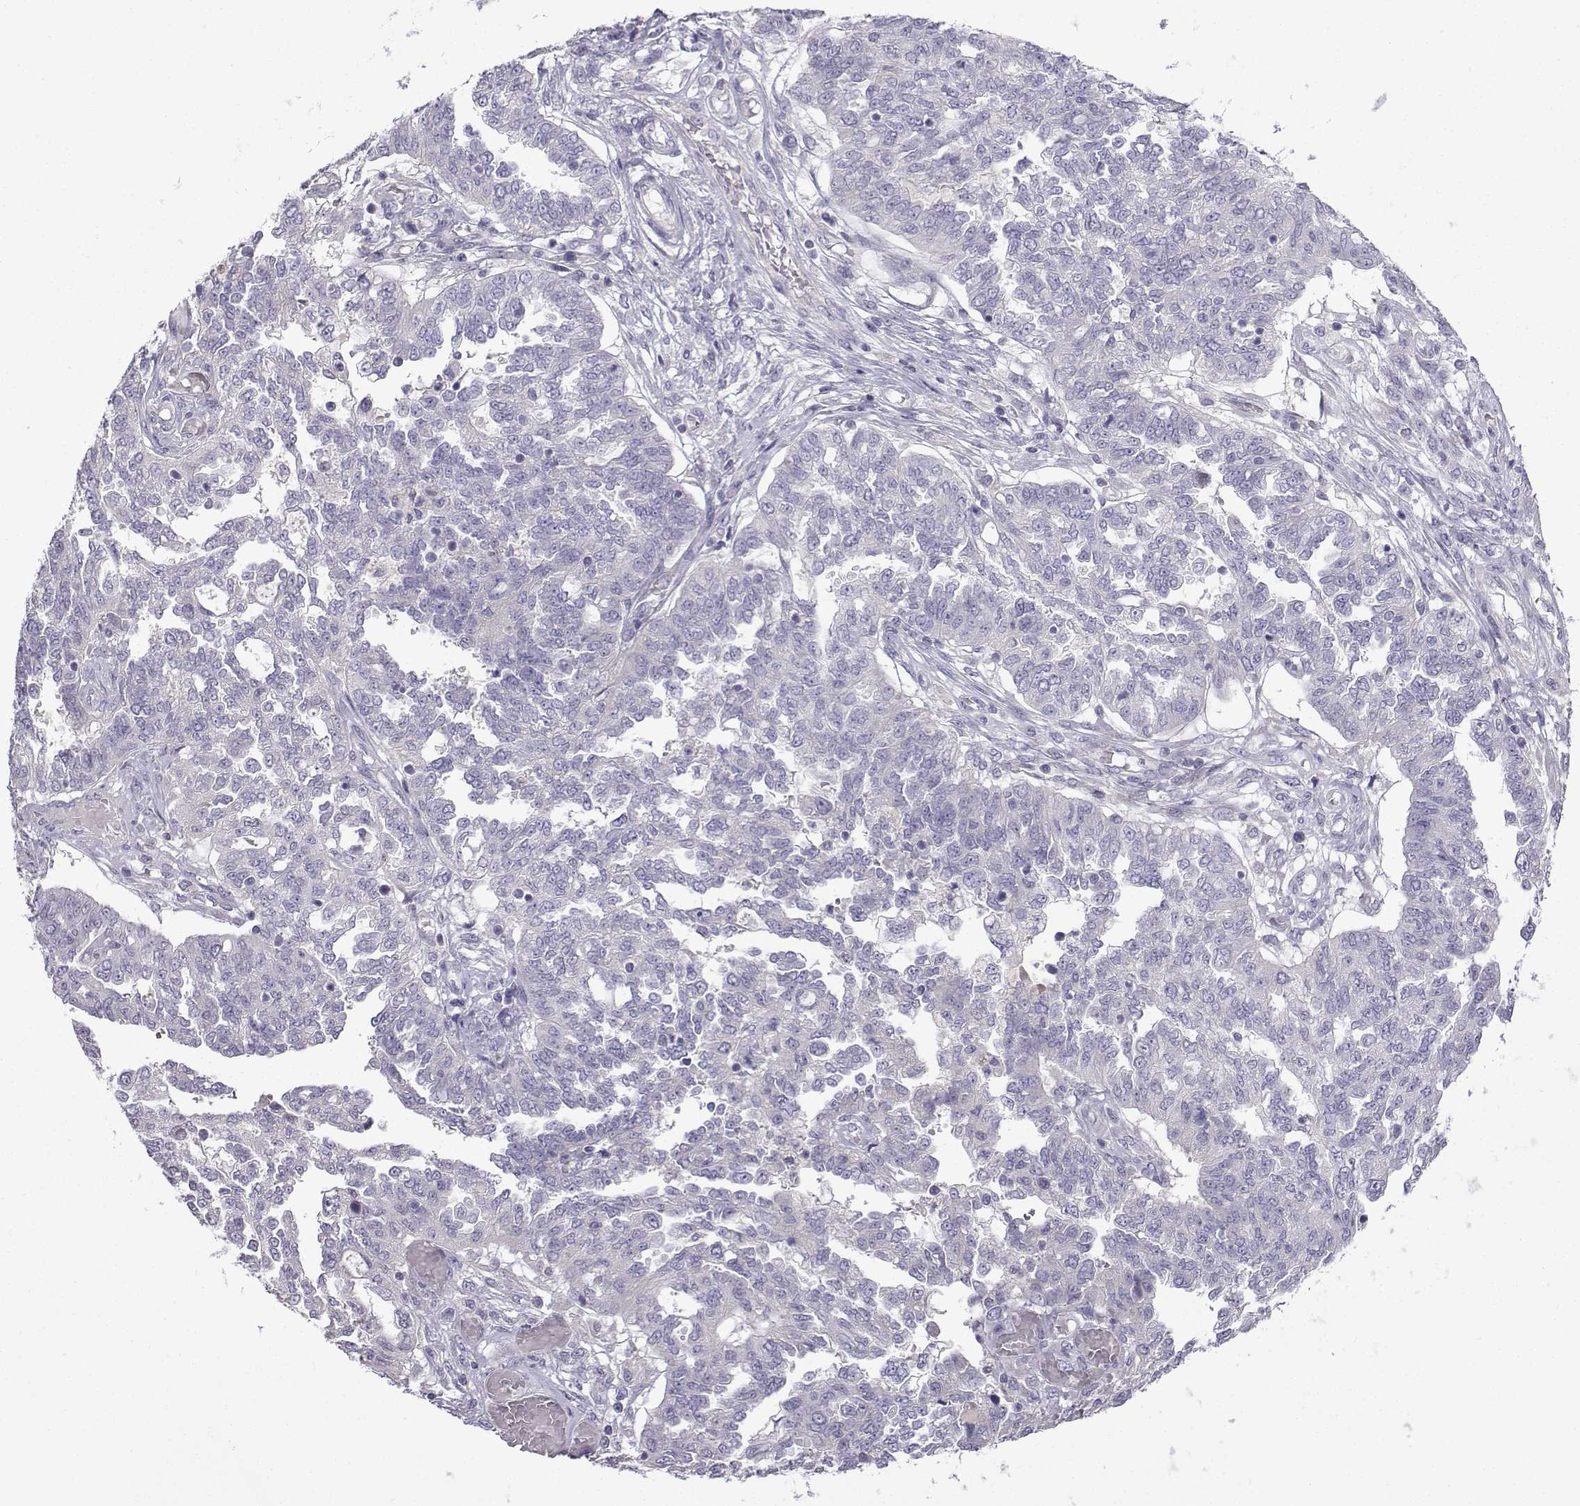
{"staining": {"intensity": "negative", "quantity": "none", "location": "none"}, "tissue": "ovarian cancer", "cell_type": "Tumor cells", "image_type": "cancer", "snomed": [{"axis": "morphology", "description": "Cystadenocarcinoma, serous, NOS"}, {"axis": "topography", "description": "Ovary"}], "caption": "Tumor cells show no significant protein expression in serous cystadenocarcinoma (ovarian).", "gene": "SPACA7", "patient": {"sex": "female", "age": 67}}